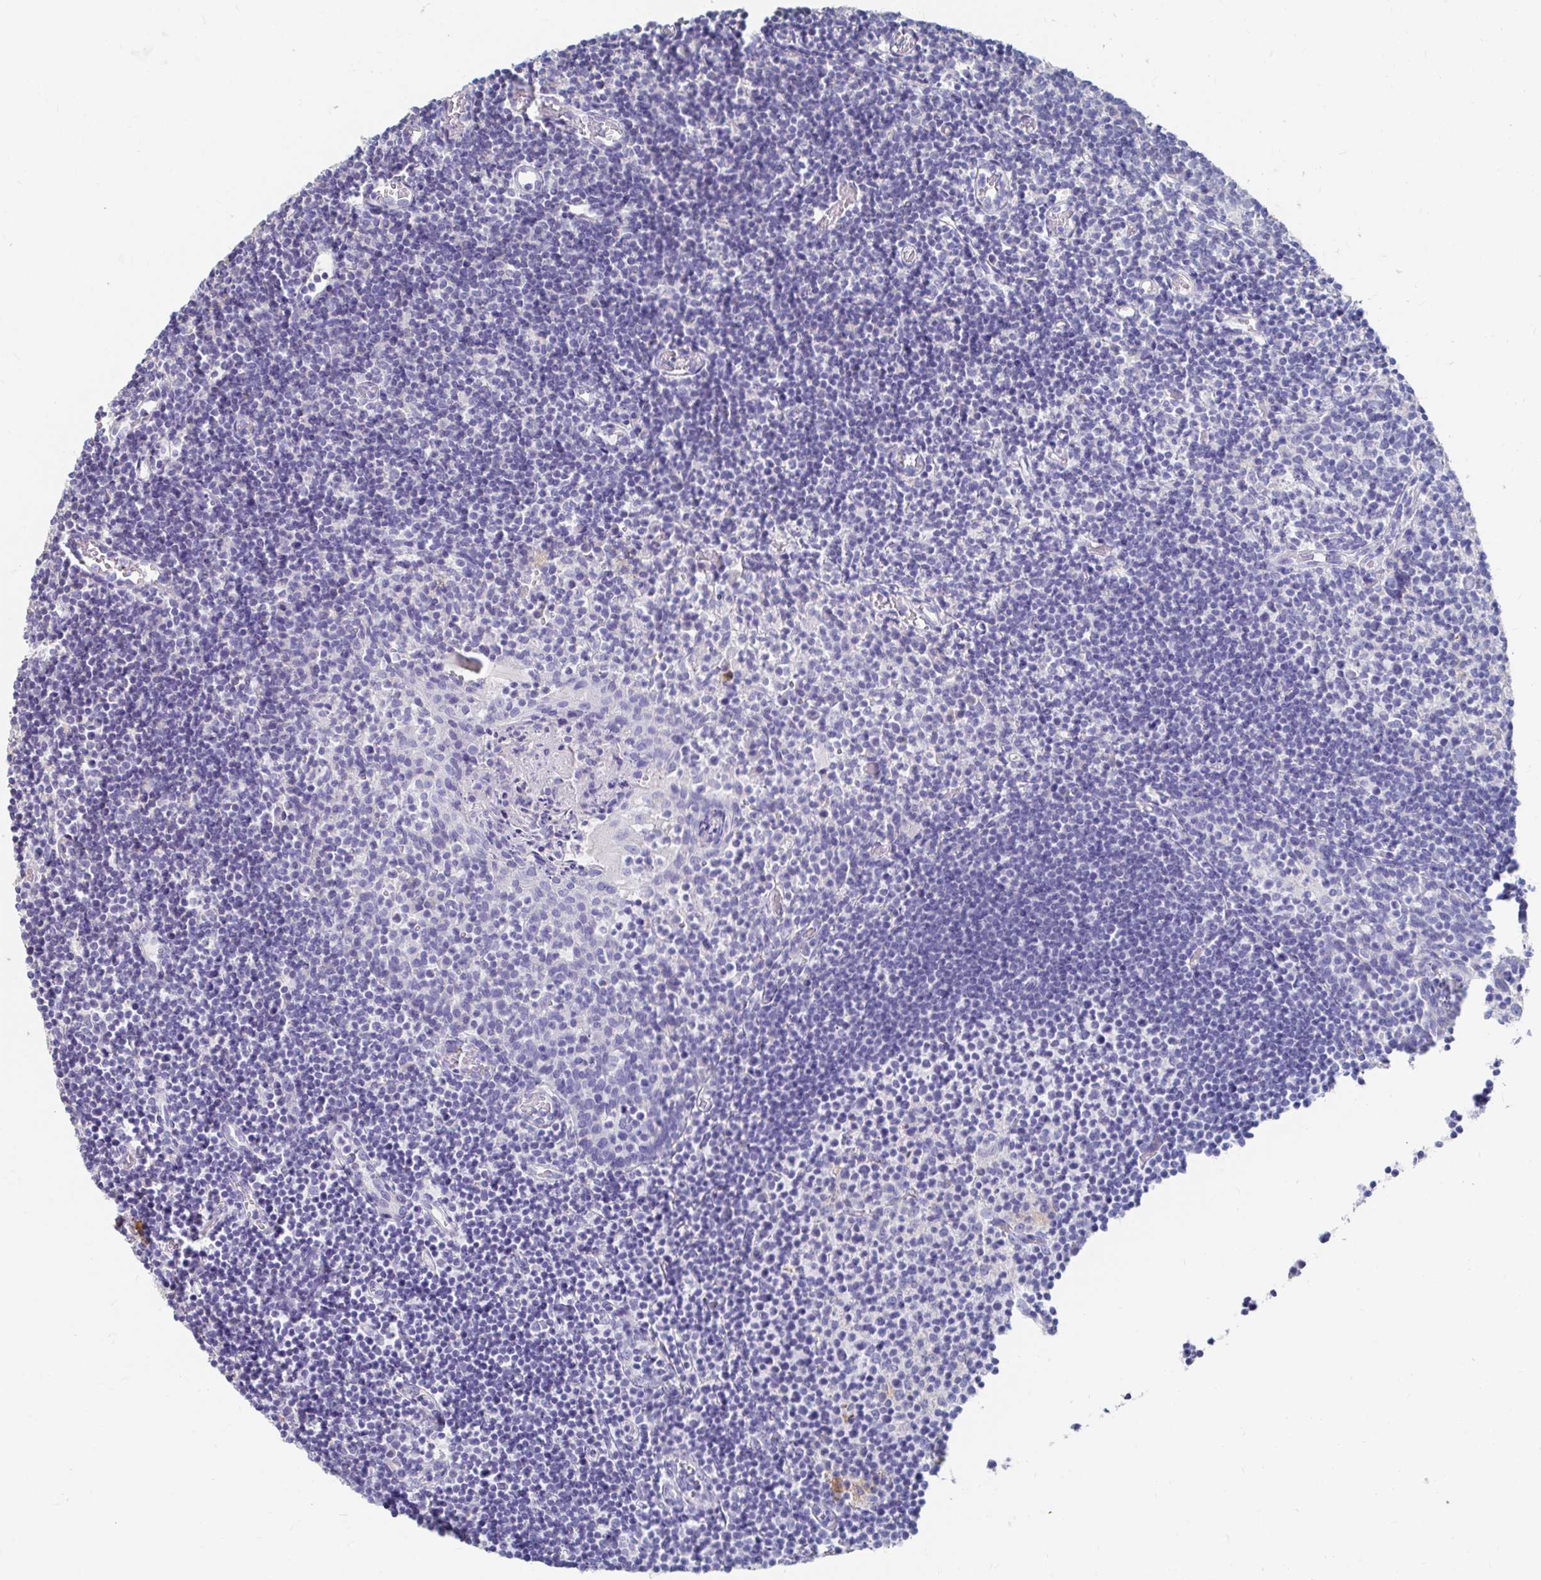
{"staining": {"intensity": "negative", "quantity": "none", "location": "none"}, "tissue": "tonsil", "cell_type": "Germinal center cells", "image_type": "normal", "snomed": [{"axis": "morphology", "description": "Normal tissue, NOS"}, {"axis": "topography", "description": "Tonsil"}], "caption": "Protein analysis of normal tonsil exhibits no significant positivity in germinal center cells. (Stains: DAB (3,3'-diaminobenzidine) IHC with hematoxylin counter stain, Microscopy: brightfield microscopy at high magnification).", "gene": "LAMC3", "patient": {"sex": "female", "age": 10}}